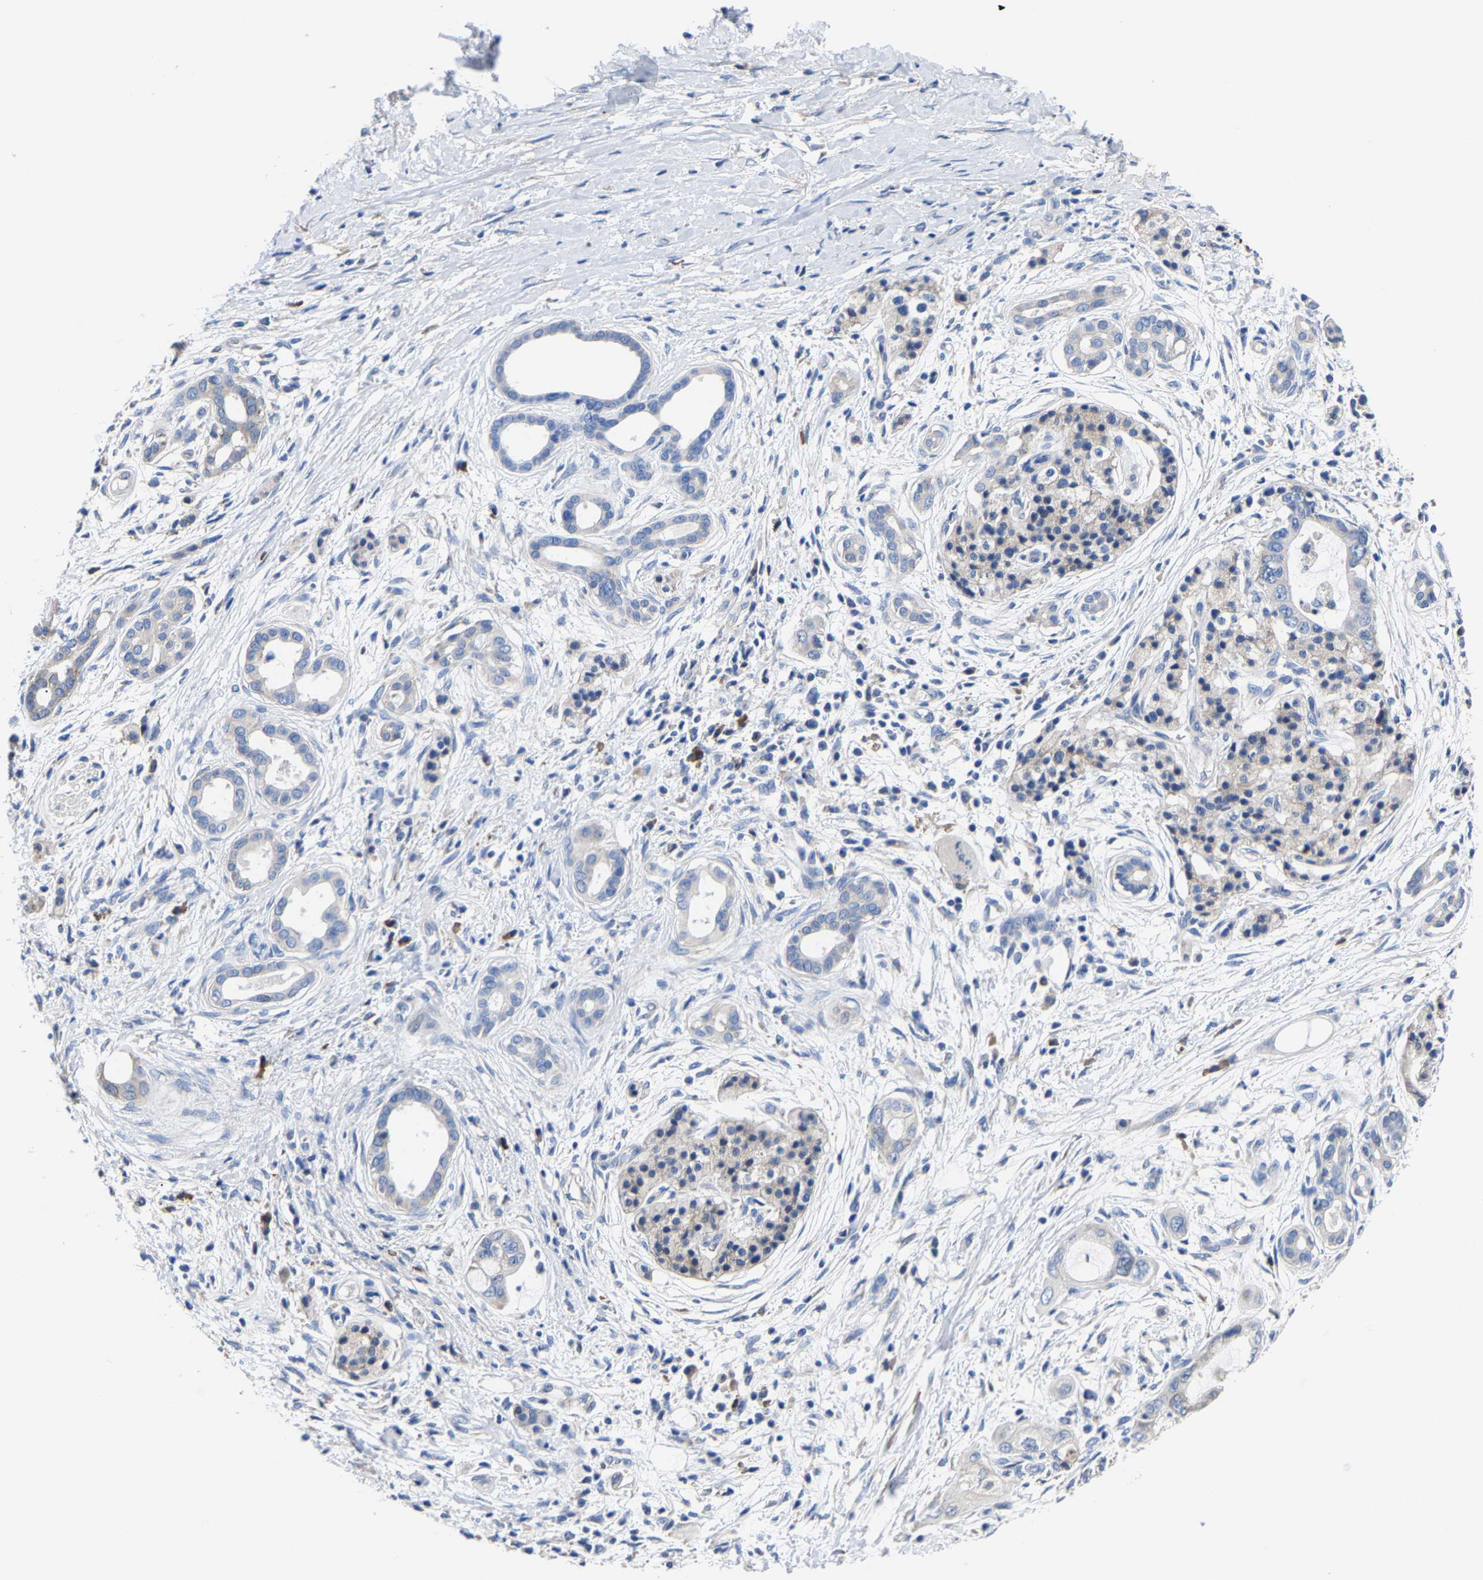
{"staining": {"intensity": "negative", "quantity": "none", "location": "none"}, "tissue": "pancreatic cancer", "cell_type": "Tumor cells", "image_type": "cancer", "snomed": [{"axis": "morphology", "description": "Adenocarcinoma, NOS"}, {"axis": "topography", "description": "Pancreas"}], "caption": "The immunohistochemistry histopathology image has no significant expression in tumor cells of pancreatic cancer tissue.", "gene": "SRPK2", "patient": {"sex": "male", "age": 59}}